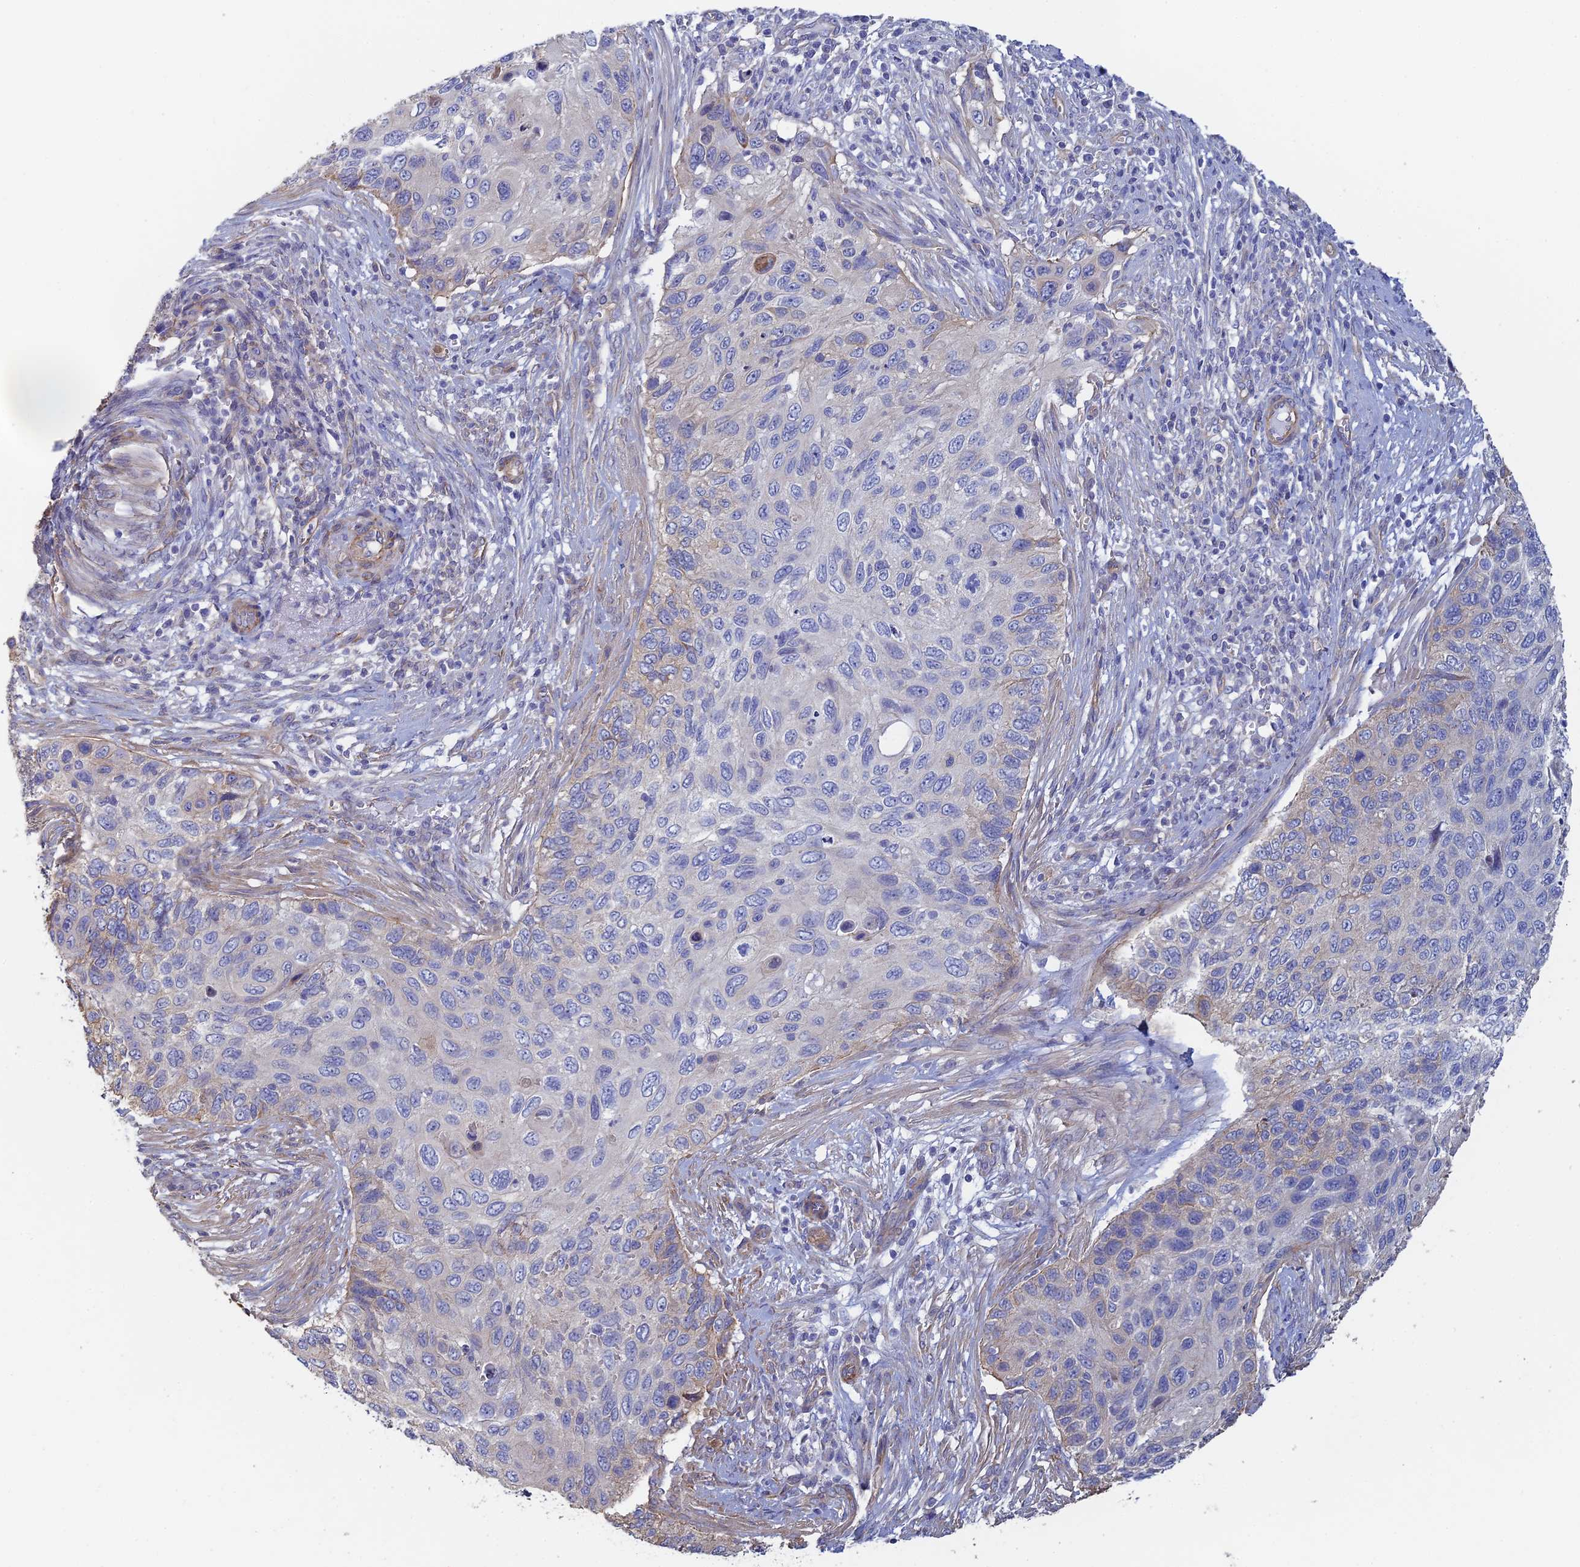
{"staining": {"intensity": "negative", "quantity": "none", "location": "none"}, "tissue": "cervical cancer", "cell_type": "Tumor cells", "image_type": "cancer", "snomed": [{"axis": "morphology", "description": "Squamous cell carcinoma, NOS"}, {"axis": "topography", "description": "Cervix"}], "caption": "Histopathology image shows no significant protein expression in tumor cells of cervical squamous cell carcinoma.", "gene": "PCDHA5", "patient": {"sex": "female", "age": 70}}